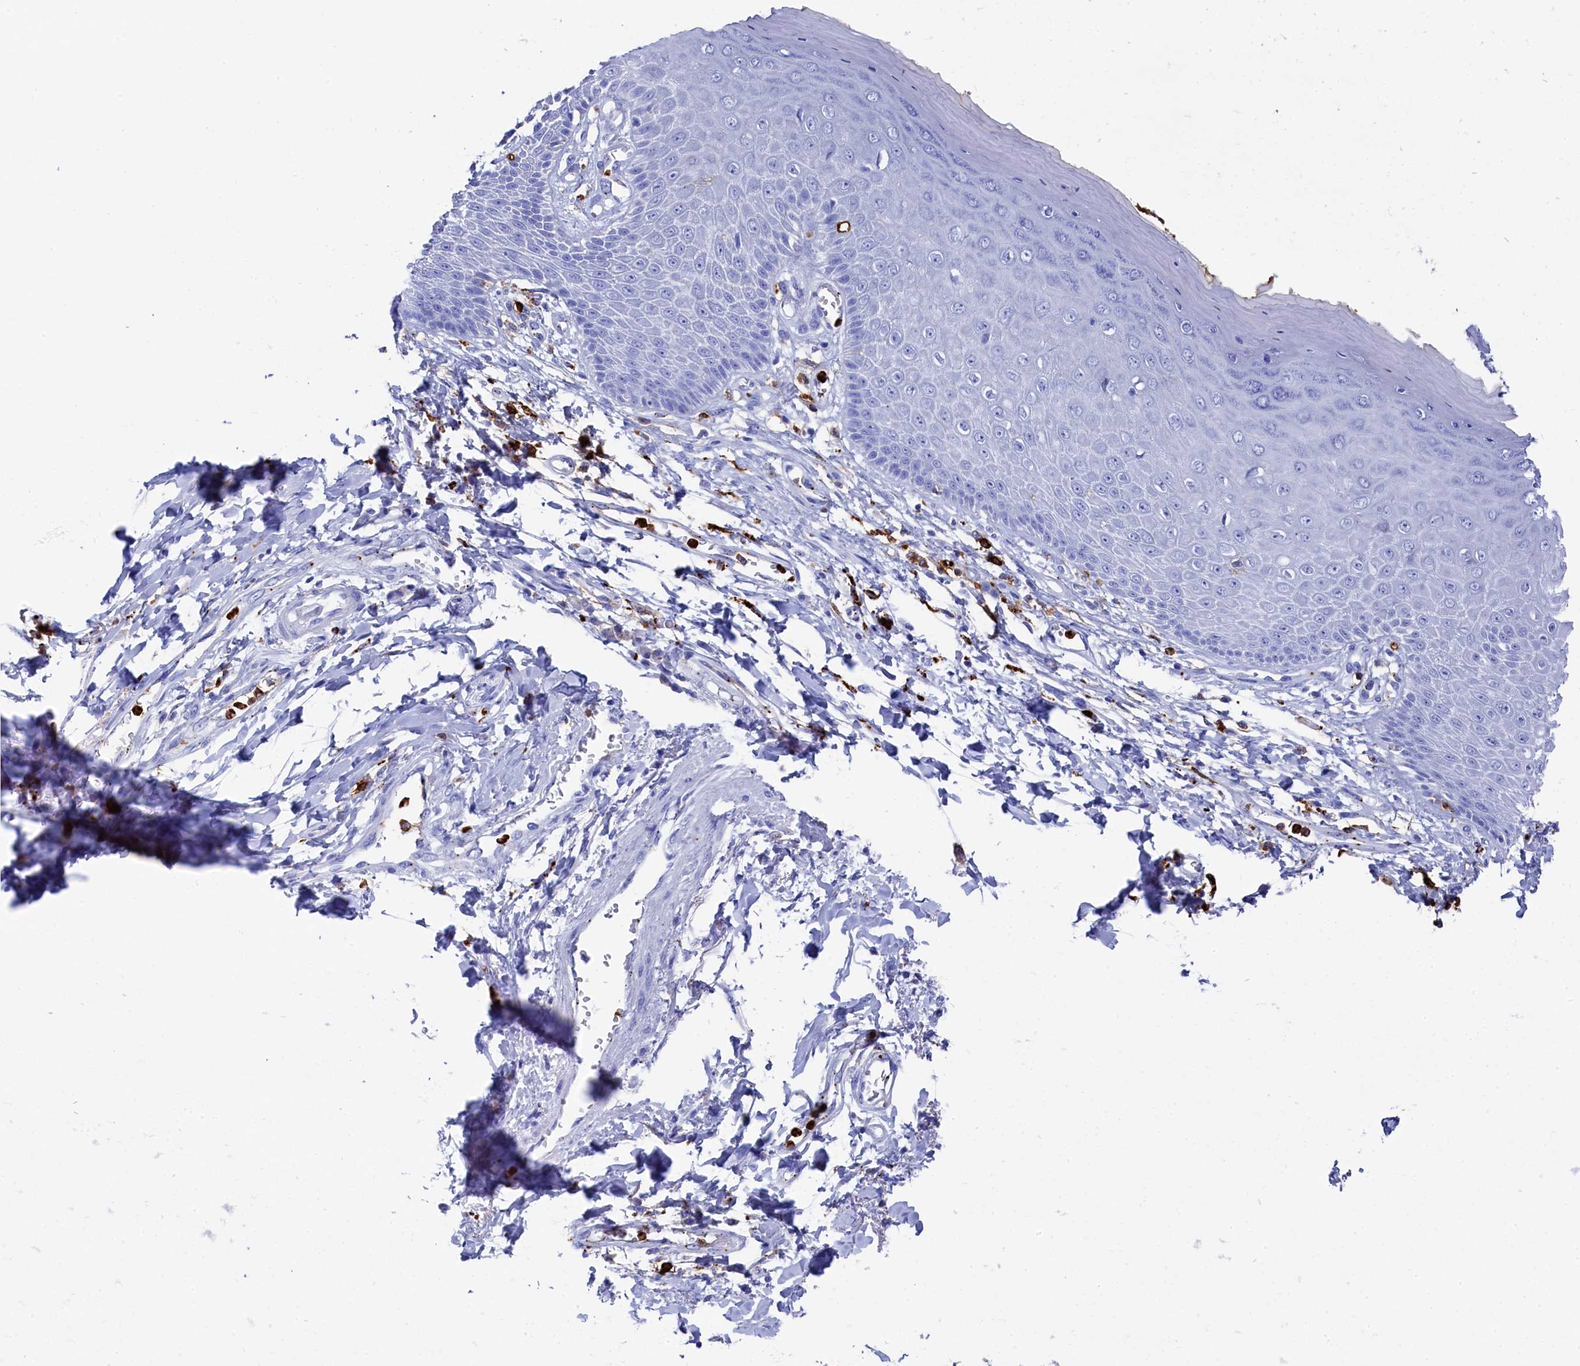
{"staining": {"intensity": "negative", "quantity": "none", "location": "none"}, "tissue": "skin", "cell_type": "Epidermal cells", "image_type": "normal", "snomed": [{"axis": "morphology", "description": "Normal tissue, NOS"}, {"axis": "topography", "description": "Anal"}], "caption": "High power microscopy histopathology image of an immunohistochemistry (IHC) micrograph of unremarkable skin, revealing no significant positivity in epidermal cells.", "gene": "PLAC8", "patient": {"sex": "male", "age": 78}}